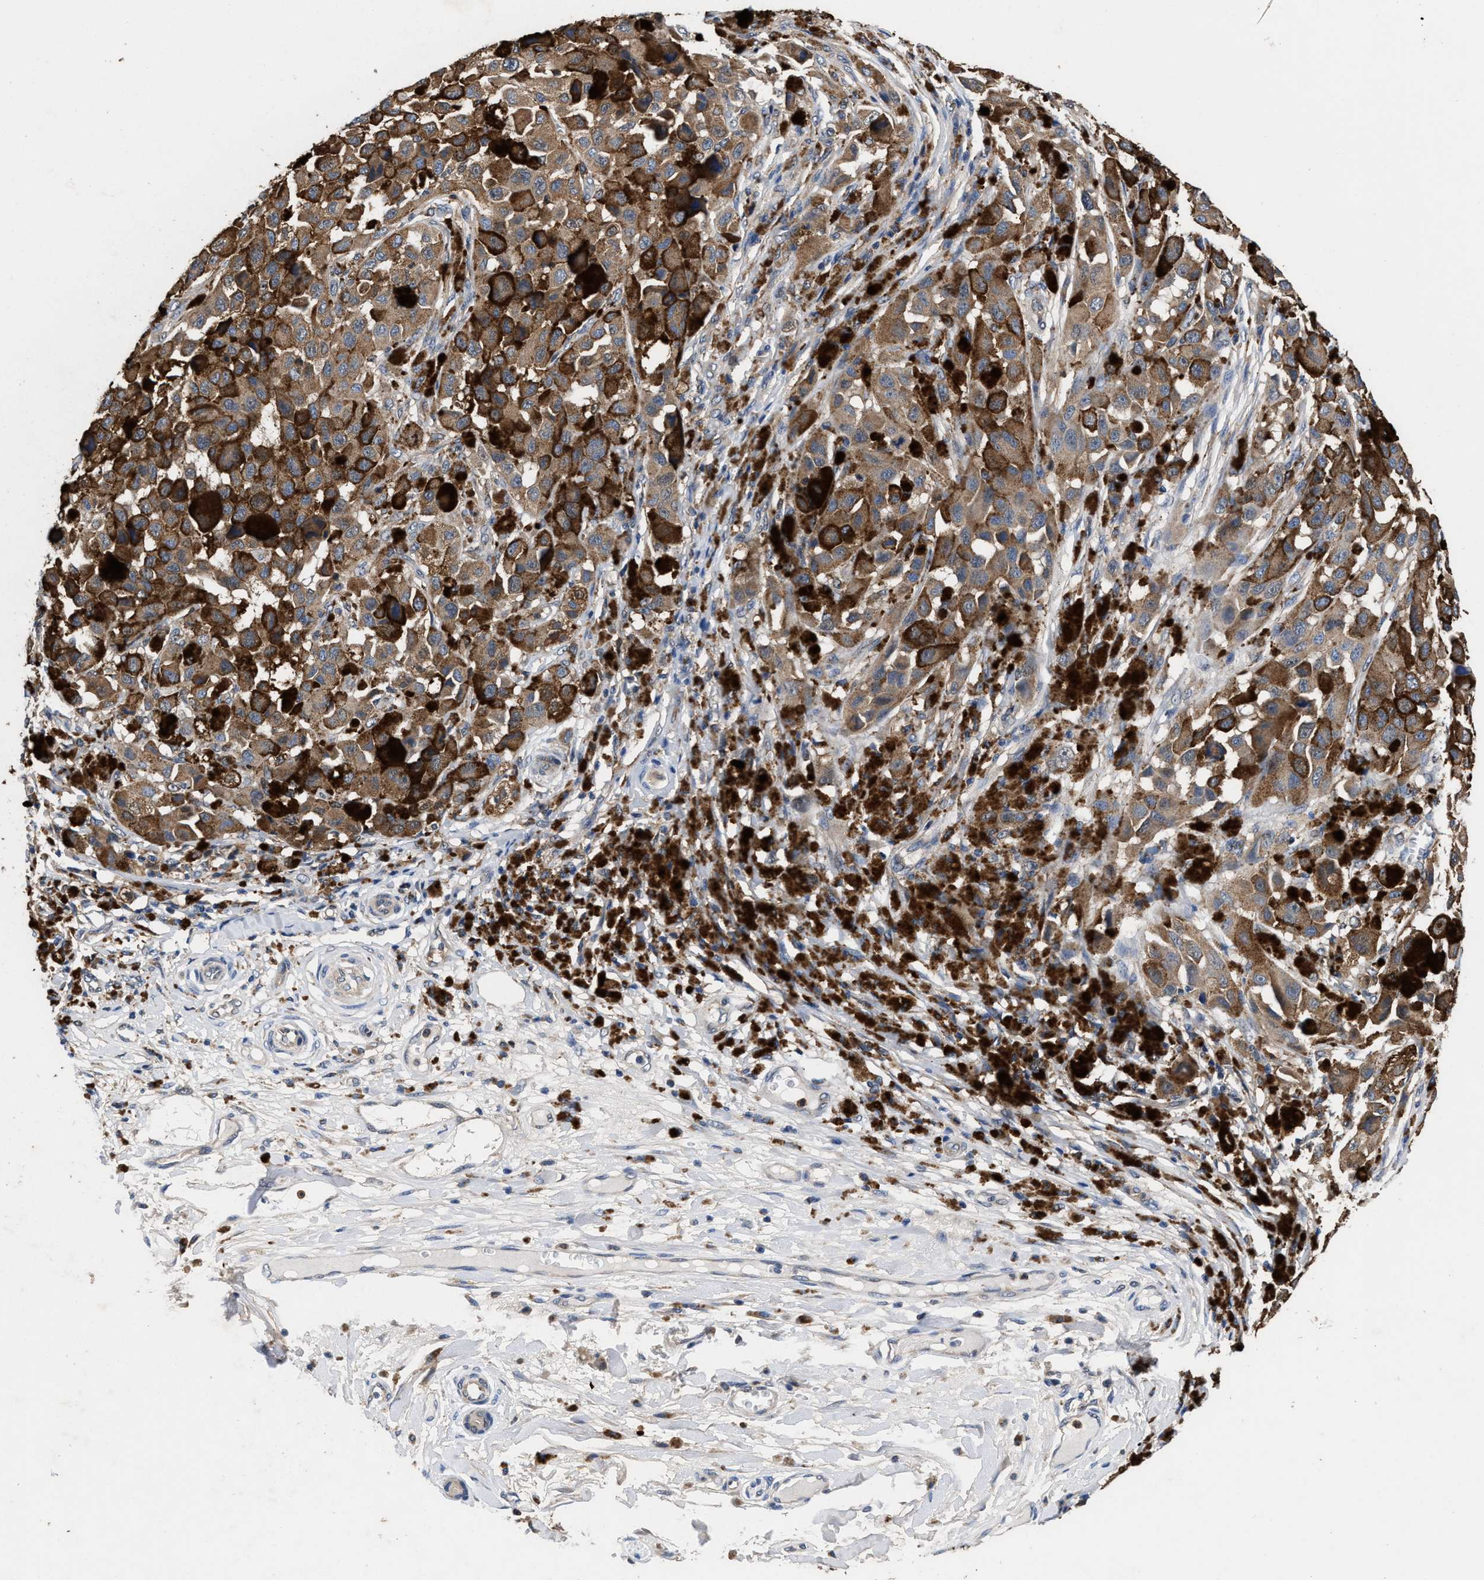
{"staining": {"intensity": "moderate", "quantity": ">75%", "location": "cytoplasmic/membranous"}, "tissue": "melanoma", "cell_type": "Tumor cells", "image_type": "cancer", "snomed": [{"axis": "morphology", "description": "Malignant melanoma, NOS"}, {"axis": "topography", "description": "Skin"}], "caption": "Moderate cytoplasmic/membranous expression for a protein is appreciated in approximately >75% of tumor cells of melanoma using immunohistochemistry (IHC).", "gene": "ACLY", "patient": {"sex": "male", "age": 96}}